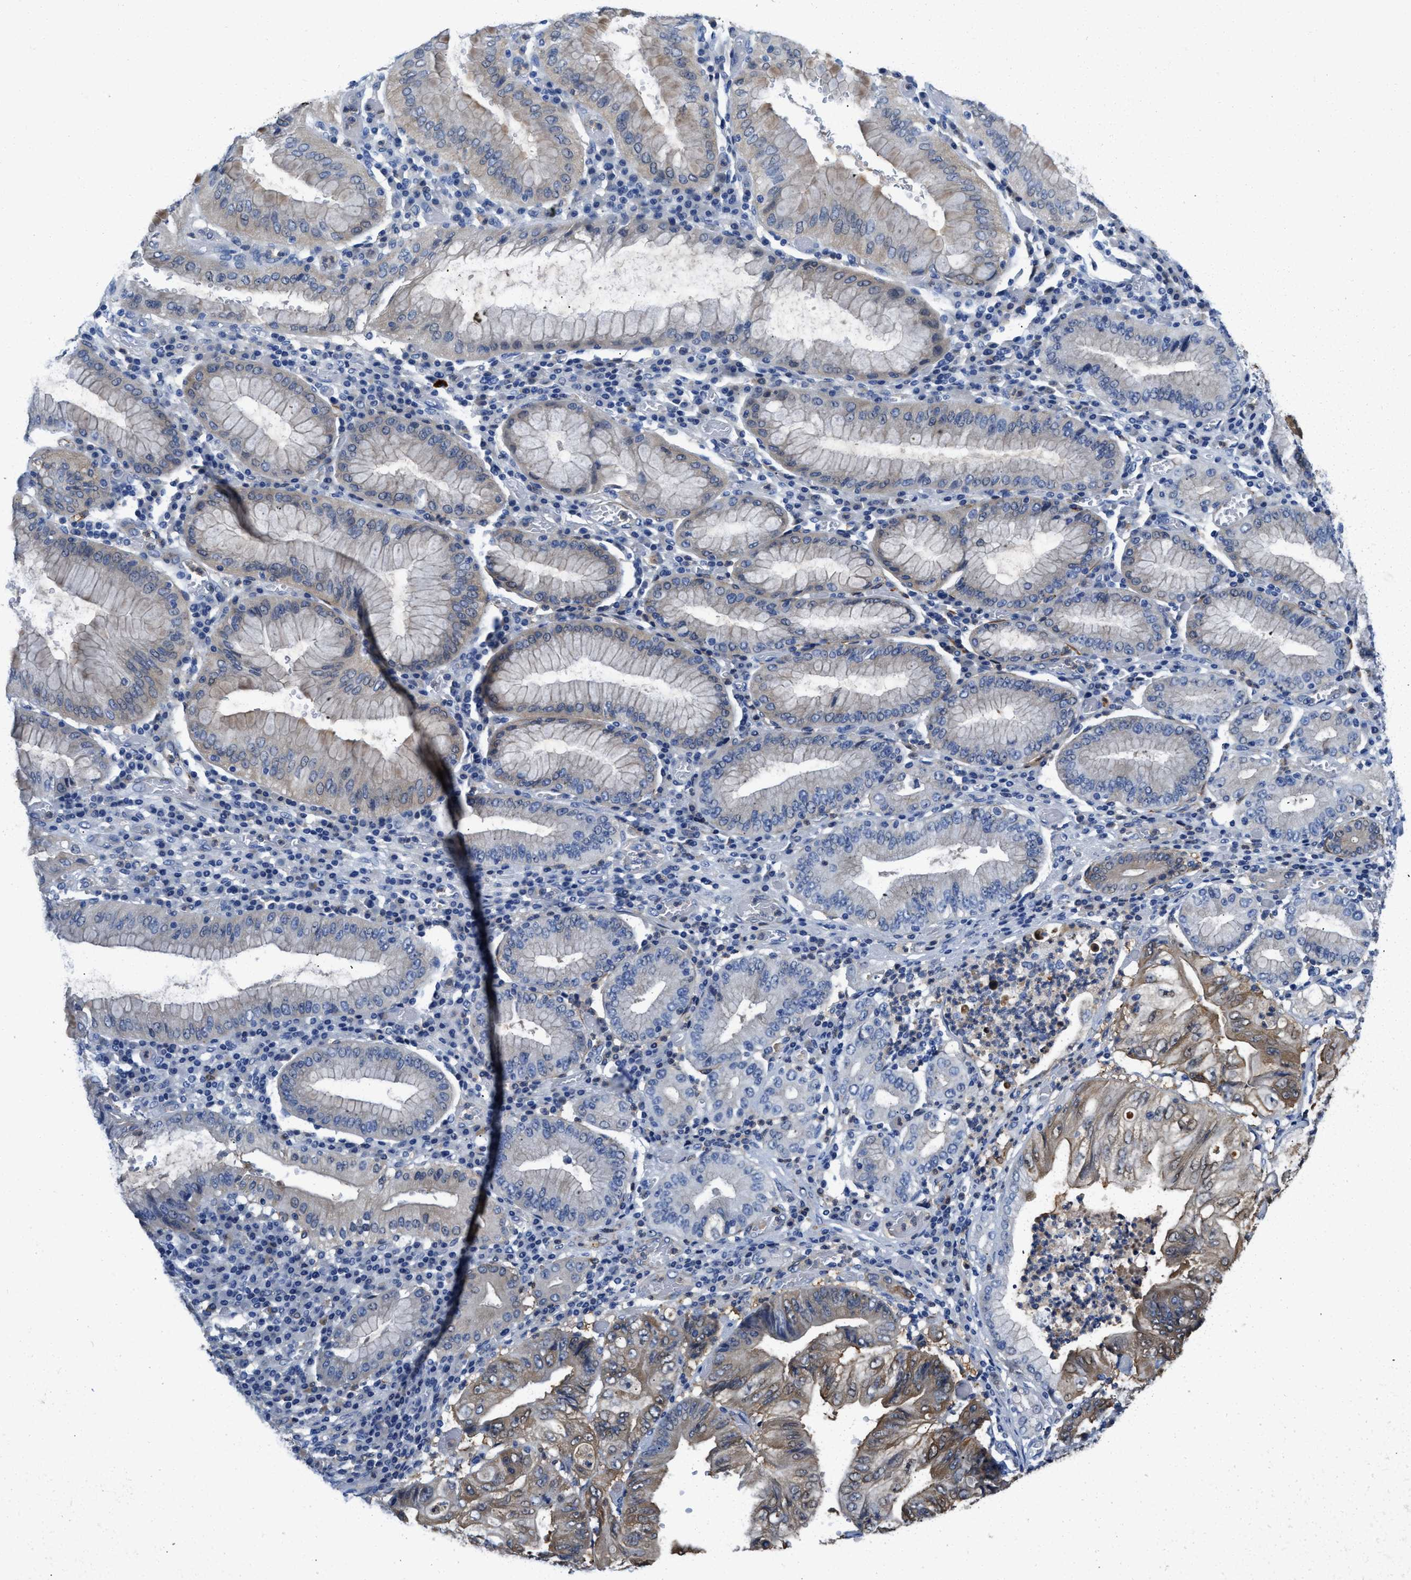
{"staining": {"intensity": "weak", "quantity": "<25%", "location": "cytoplasmic/membranous"}, "tissue": "stomach cancer", "cell_type": "Tumor cells", "image_type": "cancer", "snomed": [{"axis": "morphology", "description": "Adenocarcinoma, NOS"}, {"axis": "topography", "description": "Stomach"}], "caption": "High magnification brightfield microscopy of stomach cancer (adenocarcinoma) stained with DAB (brown) and counterstained with hematoxylin (blue): tumor cells show no significant expression.", "gene": "SPEG", "patient": {"sex": "female", "age": 73}}